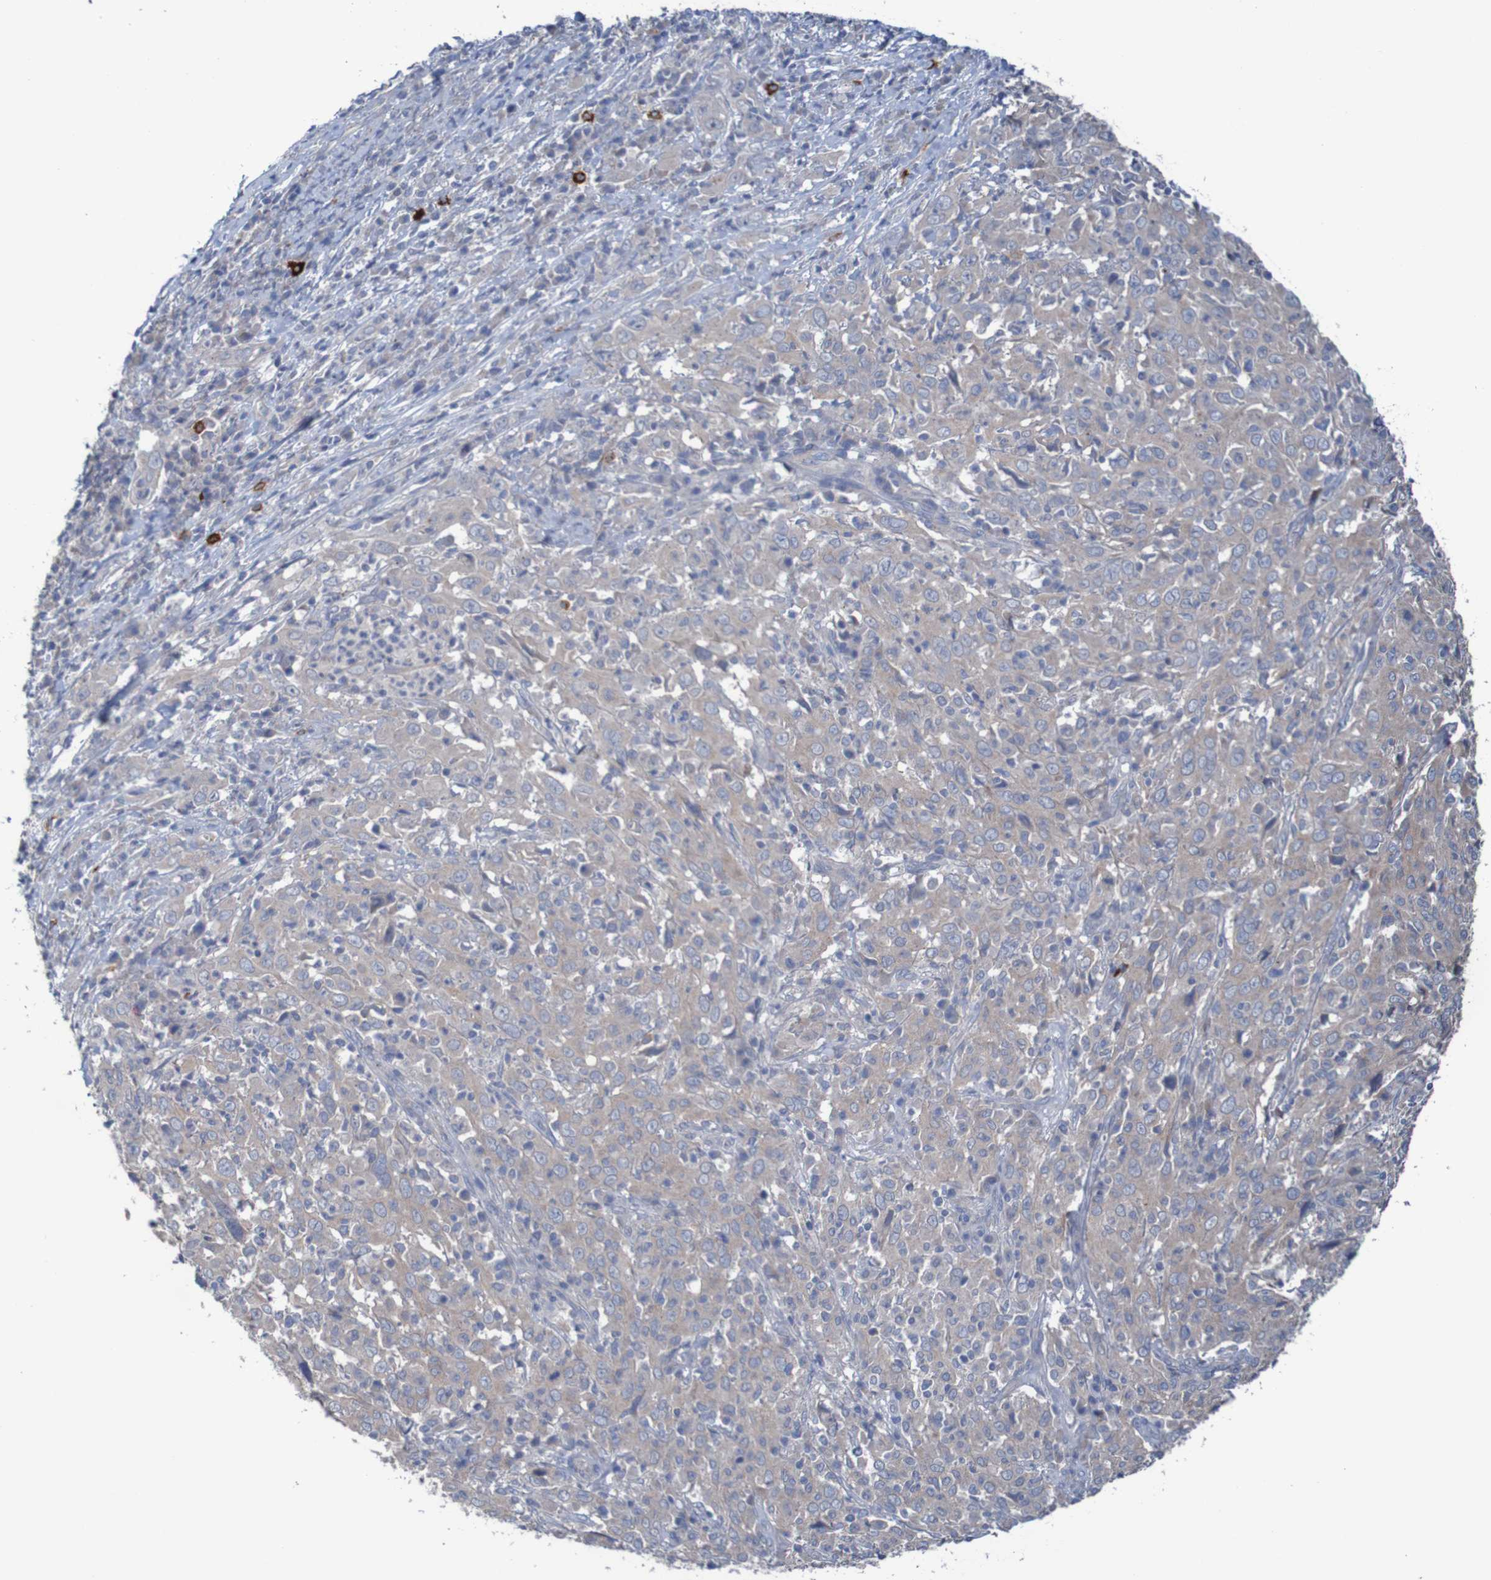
{"staining": {"intensity": "weak", "quantity": ">75%", "location": "cytoplasmic/membranous"}, "tissue": "cervical cancer", "cell_type": "Tumor cells", "image_type": "cancer", "snomed": [{"axis": "morphology", "description": "Squamous cell carcinoma, NOS"}, {"axis": "topography", "description": "Cervix"}], "caption": "This micrograph reveals IHC staining of human squamous cell carcinoma (cervical), with low weak cytoplasmic/membranous expression in approximately >75% of tumor cells.", "gene": "ANGPT4", "patient": {"sex": "female", "age": 46}}